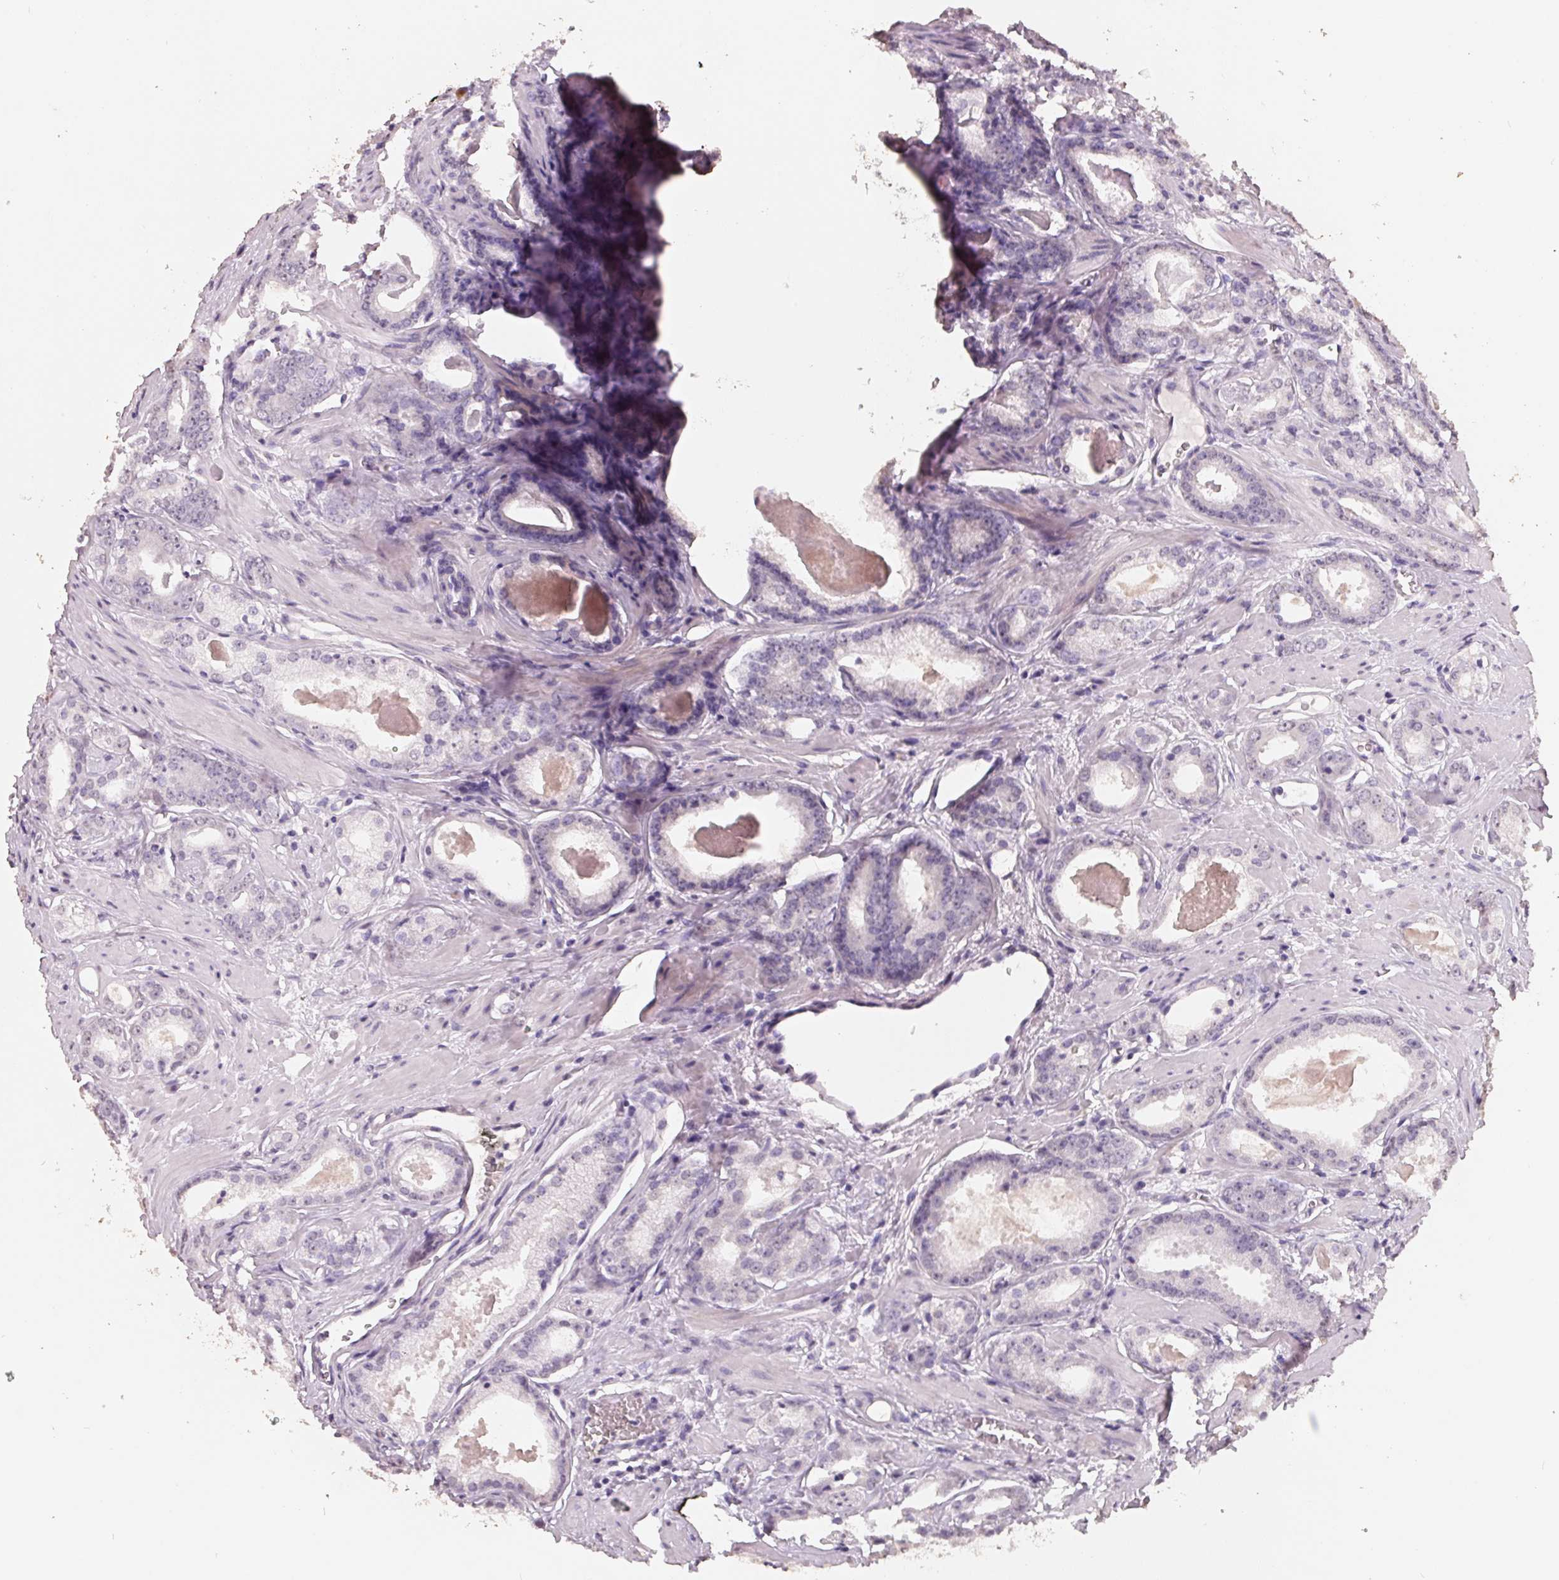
{"staining": {"intensity": "negative", "quantity": "none", "location": "none"}, "tissue": "prostate cancer", "cell_type": "Tumor cells", "image_type": "cancer", "snomed": [{"axis": "morphology", "description": "Adenocarcinoma, NOS"}, {"axis": "morphology", "description": "Adenocarcinoma, Low grade"}, {"axis": "topography", "description": "Prostate"}], "caption": "Prostate cancer stained for a protein using IHC reveals no expression tumor cells.", "gene": "FTCD", "patient": {"sex": "male", "age": 64}}